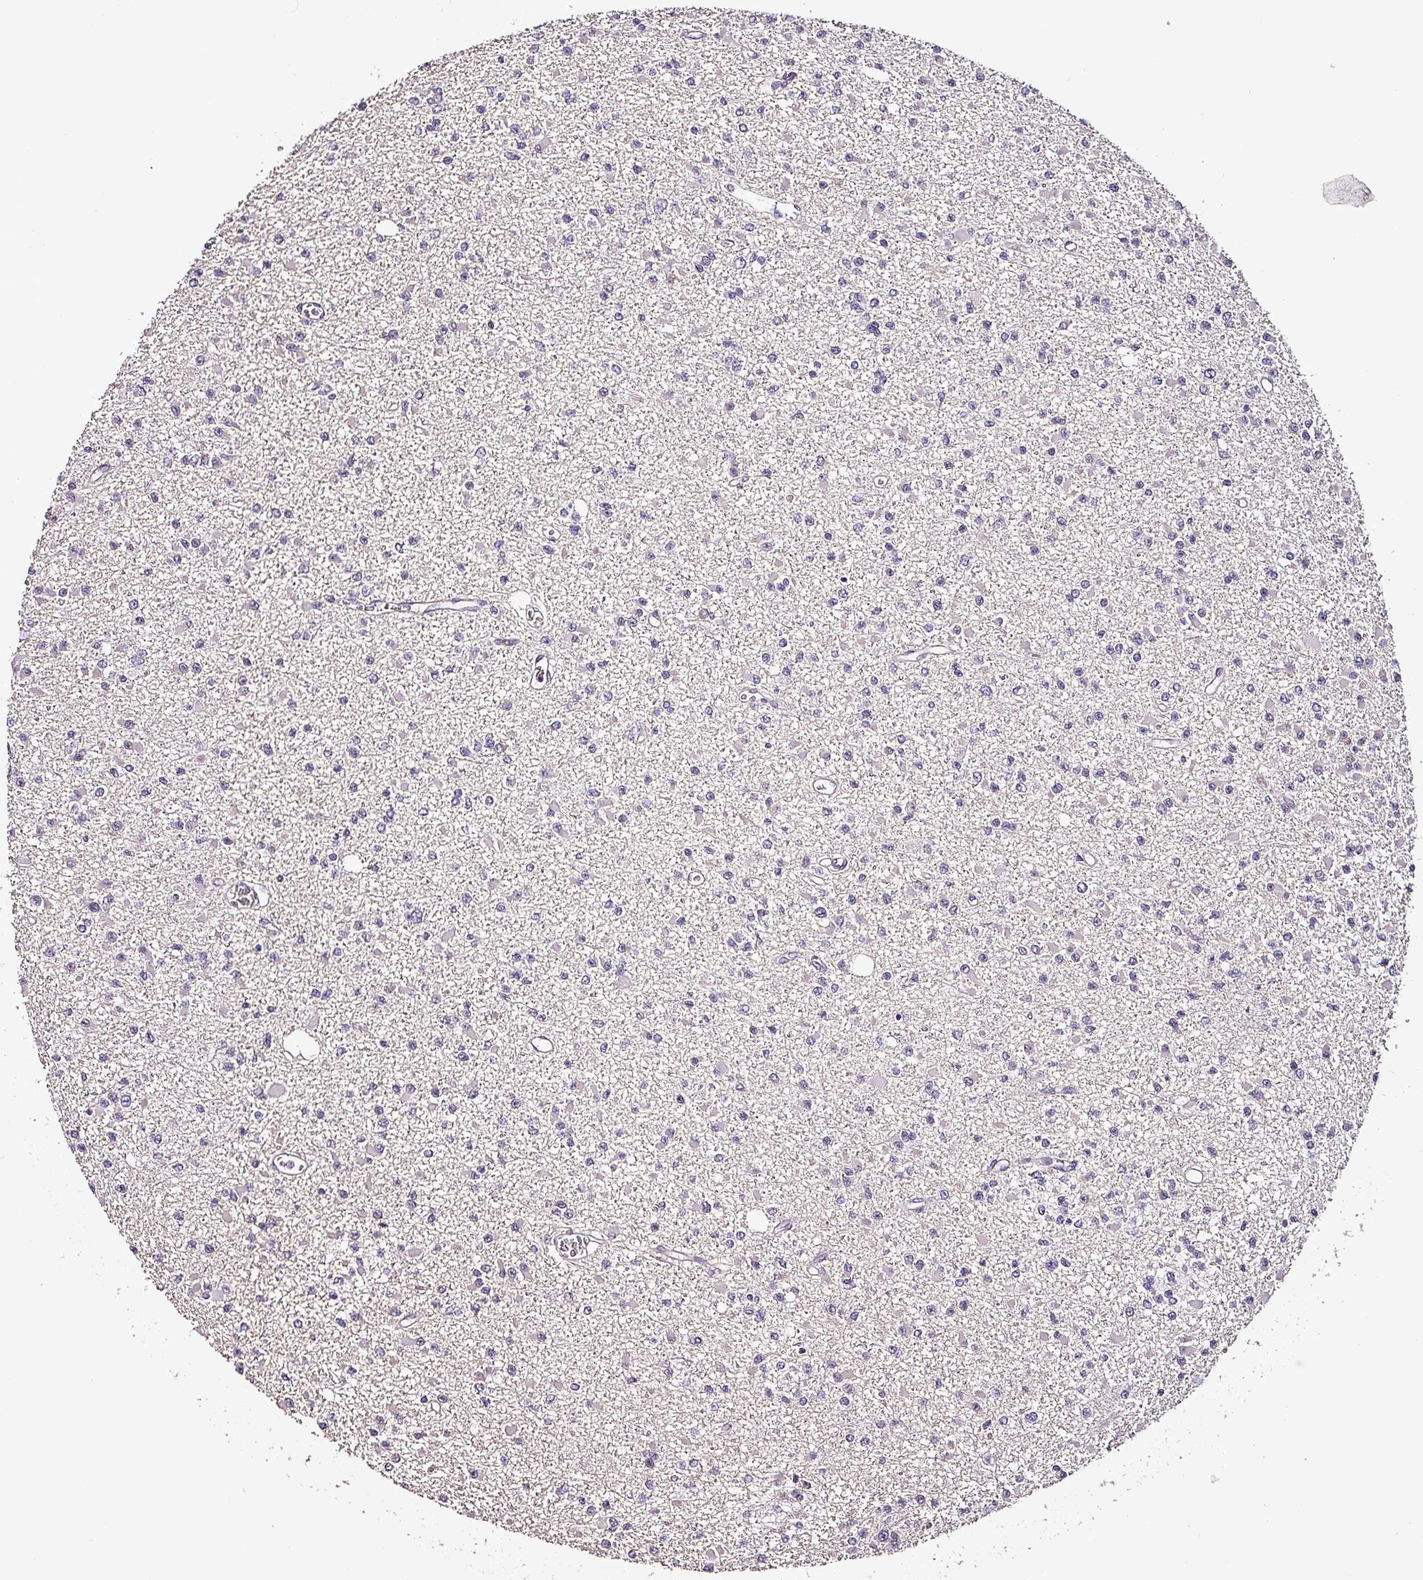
{"staining": {"intensity": "negative", "quantity": "none", "location": "none"}, "tissue": "glioma", "cell_type": "Tumor cells", "image_type": "cancer", "snomed": [{"axis": "morphology", "description": "Glioma, malignant, Low grade"}, {"axis": "topography", "description": "Brain"}], "caption": "Protein analysis of glioma reveals no significant positivity in tumor cells. (Immunohistochemistry, brightfield microscopy, high magnification).", "gene": "GRAPL", "patient": {"sex": "female", "age": 22}}